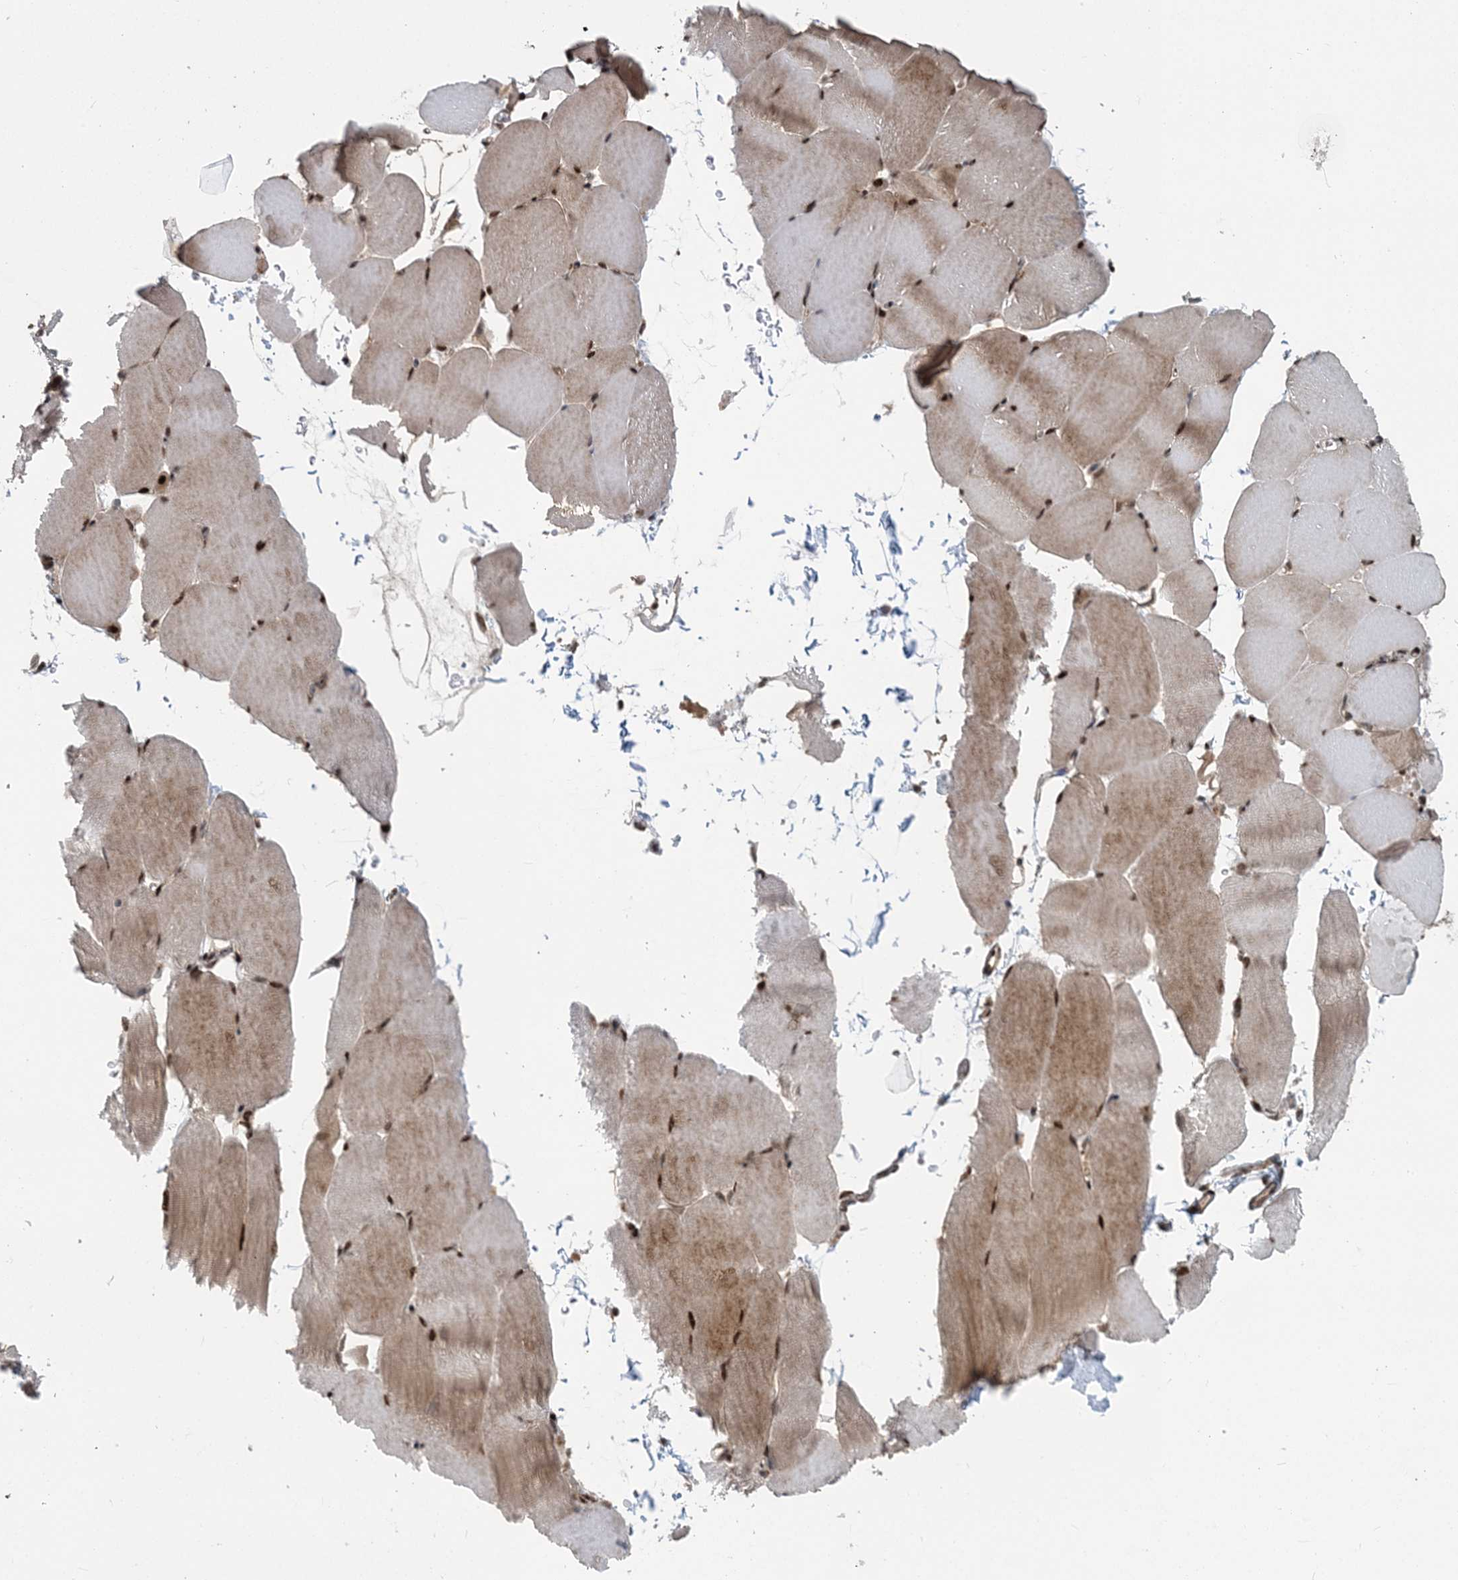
{"staining": {"intensity": "strong", "quantity": ">75%", "location": "cytoplasmic/membranous,nuclear"}, "tissue": "skeletal muscle", "cell_type": "Myocytes", "image_type": "normal", "snomed": [{"axis": "morphology", "description": "Normal tissue, NOS"}, {"axis": "topography", "description": "Skeletal muscle"}, {"axis": "topography", "description": "Parathyroid gland"}], "caption": "A histopathology image of human skeletal muscle stained for a protein demonstrates strong cytoplasmic/membranous,nuclear brown staining in myocytes.", "gene": "CWC22", "patient": {"sex": "female", "age": 37}}